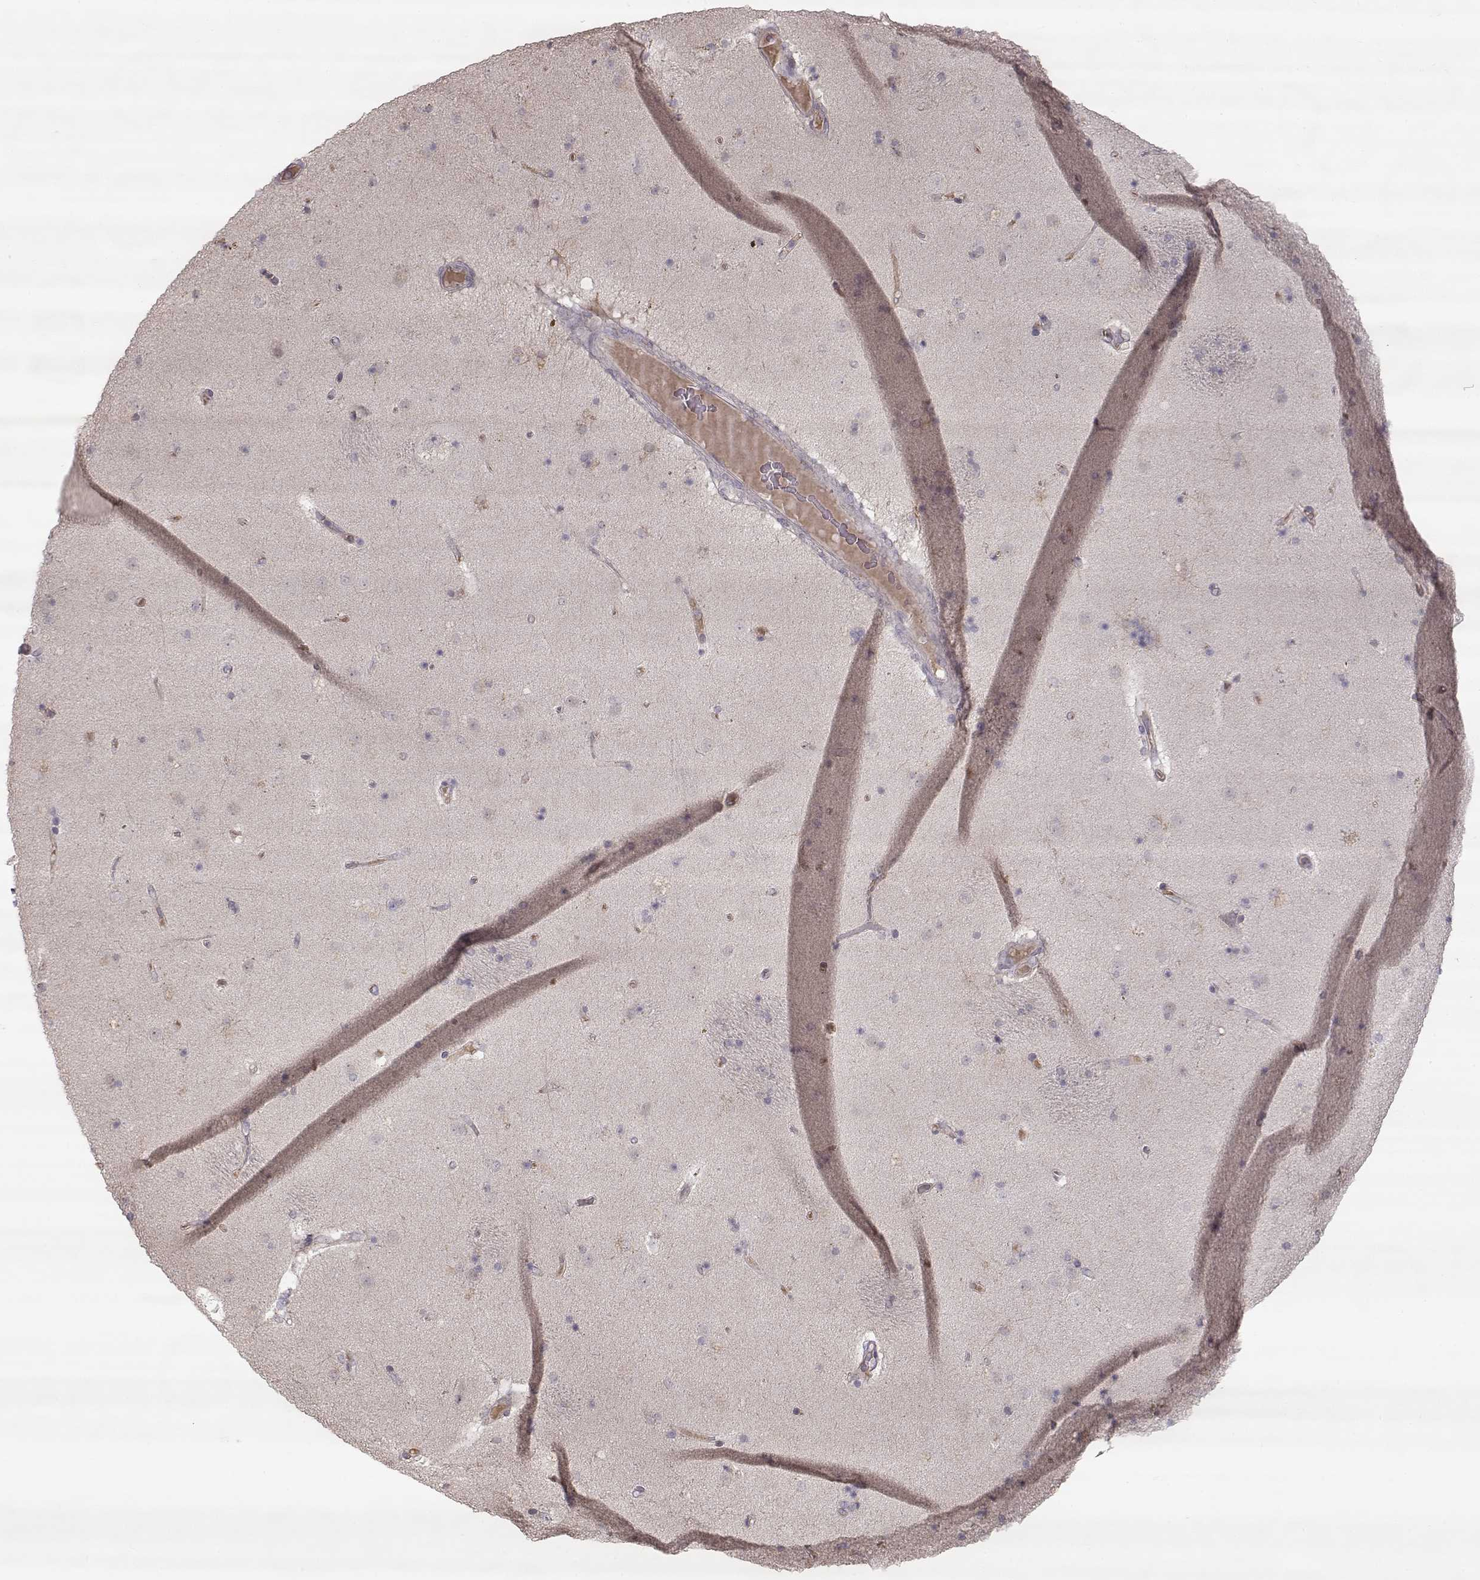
{"staining": {"intensity": "negative", "quantity": "none", "location": "none"}, "tissue": "caudate", "cell_type": "Glial cells", "image_type": "normal", "snomed": [{"axis": "morphology", "description": "Normal tissue, NOS"}, {"axis": "topography", "description": "Lateral ventricle wall"}], "caption": "DAB (3,3'-diaminobenzidine) immunohistochemical staining of normal caudate shows no significant expression in glial cells. Brightfield microscopy of immunohistochemistry stained with DAB (3,3'-diaminobenzidine) (brown) and hematoxylin (blue), captured at high magnification.", "gene": "PNMT", "patient": {"sex": "male", "age": 54}}